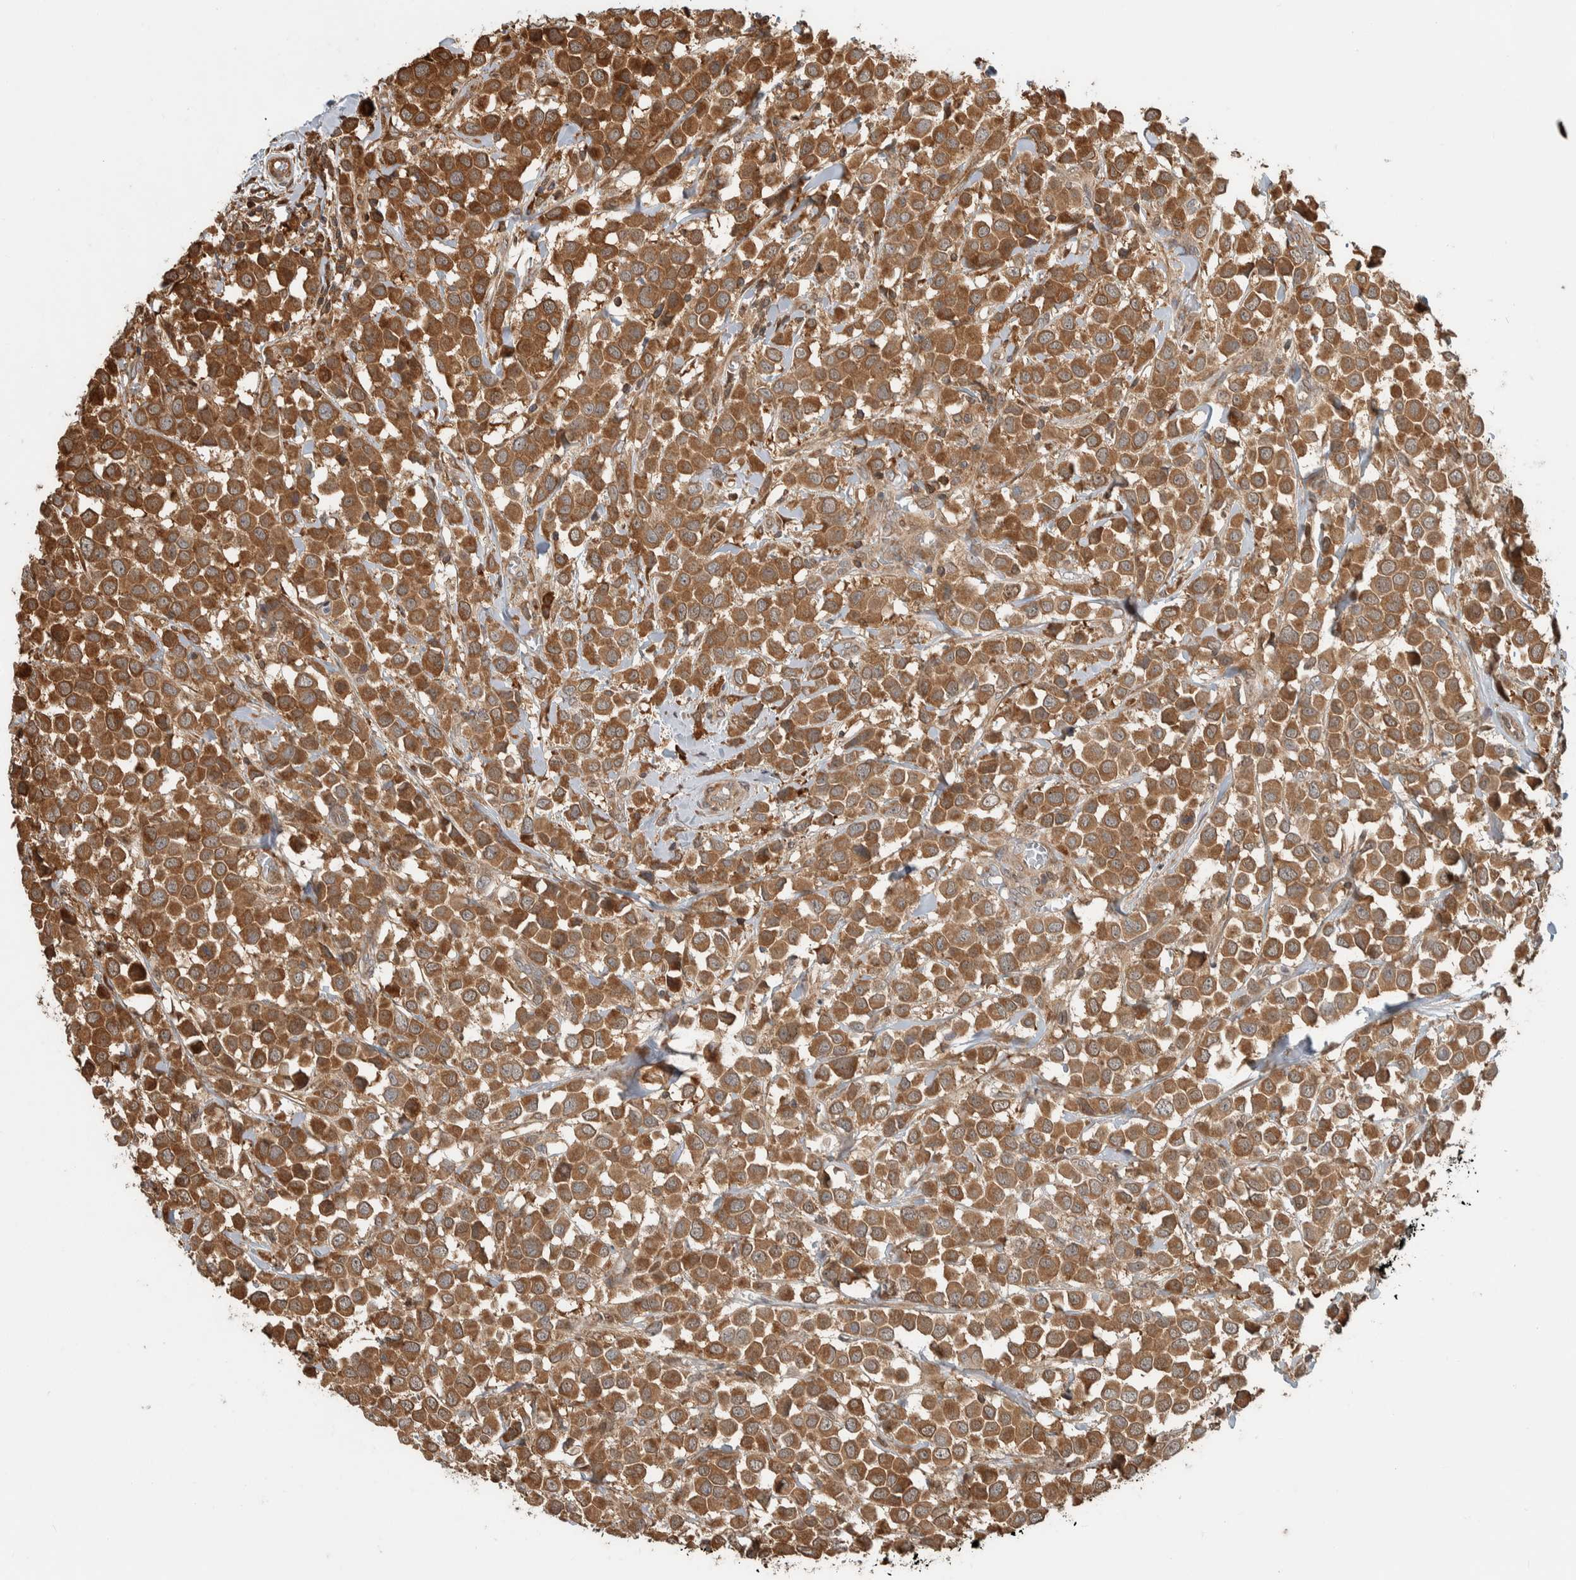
{"staining": {"intensity": "moderate", "quantity": ">75%", "location": "cytoplasmic/membranous"}, "tissue": "breast cancer", "cell_type": "Tumor cells", "image_type": "cancer", "snomed": [{"axis": "morphology", "description": "Duct carcinoma"}, {"axis": "topography", "description": "Breast"}], "caption": "Immunohistochemistry (IHC) micrograph of neoplastic tissue: human breast cancer (infiltrating ductal carcinoma) stained using IHC reveals medium levels of moderate protein expression localized specifically in the cytoplasmic/membranous of tumor cells, appearing as a cytoplasmic/membranous brown color.", "gene": "CNTROB", "patient": {"sex": "female", "age": 61}}